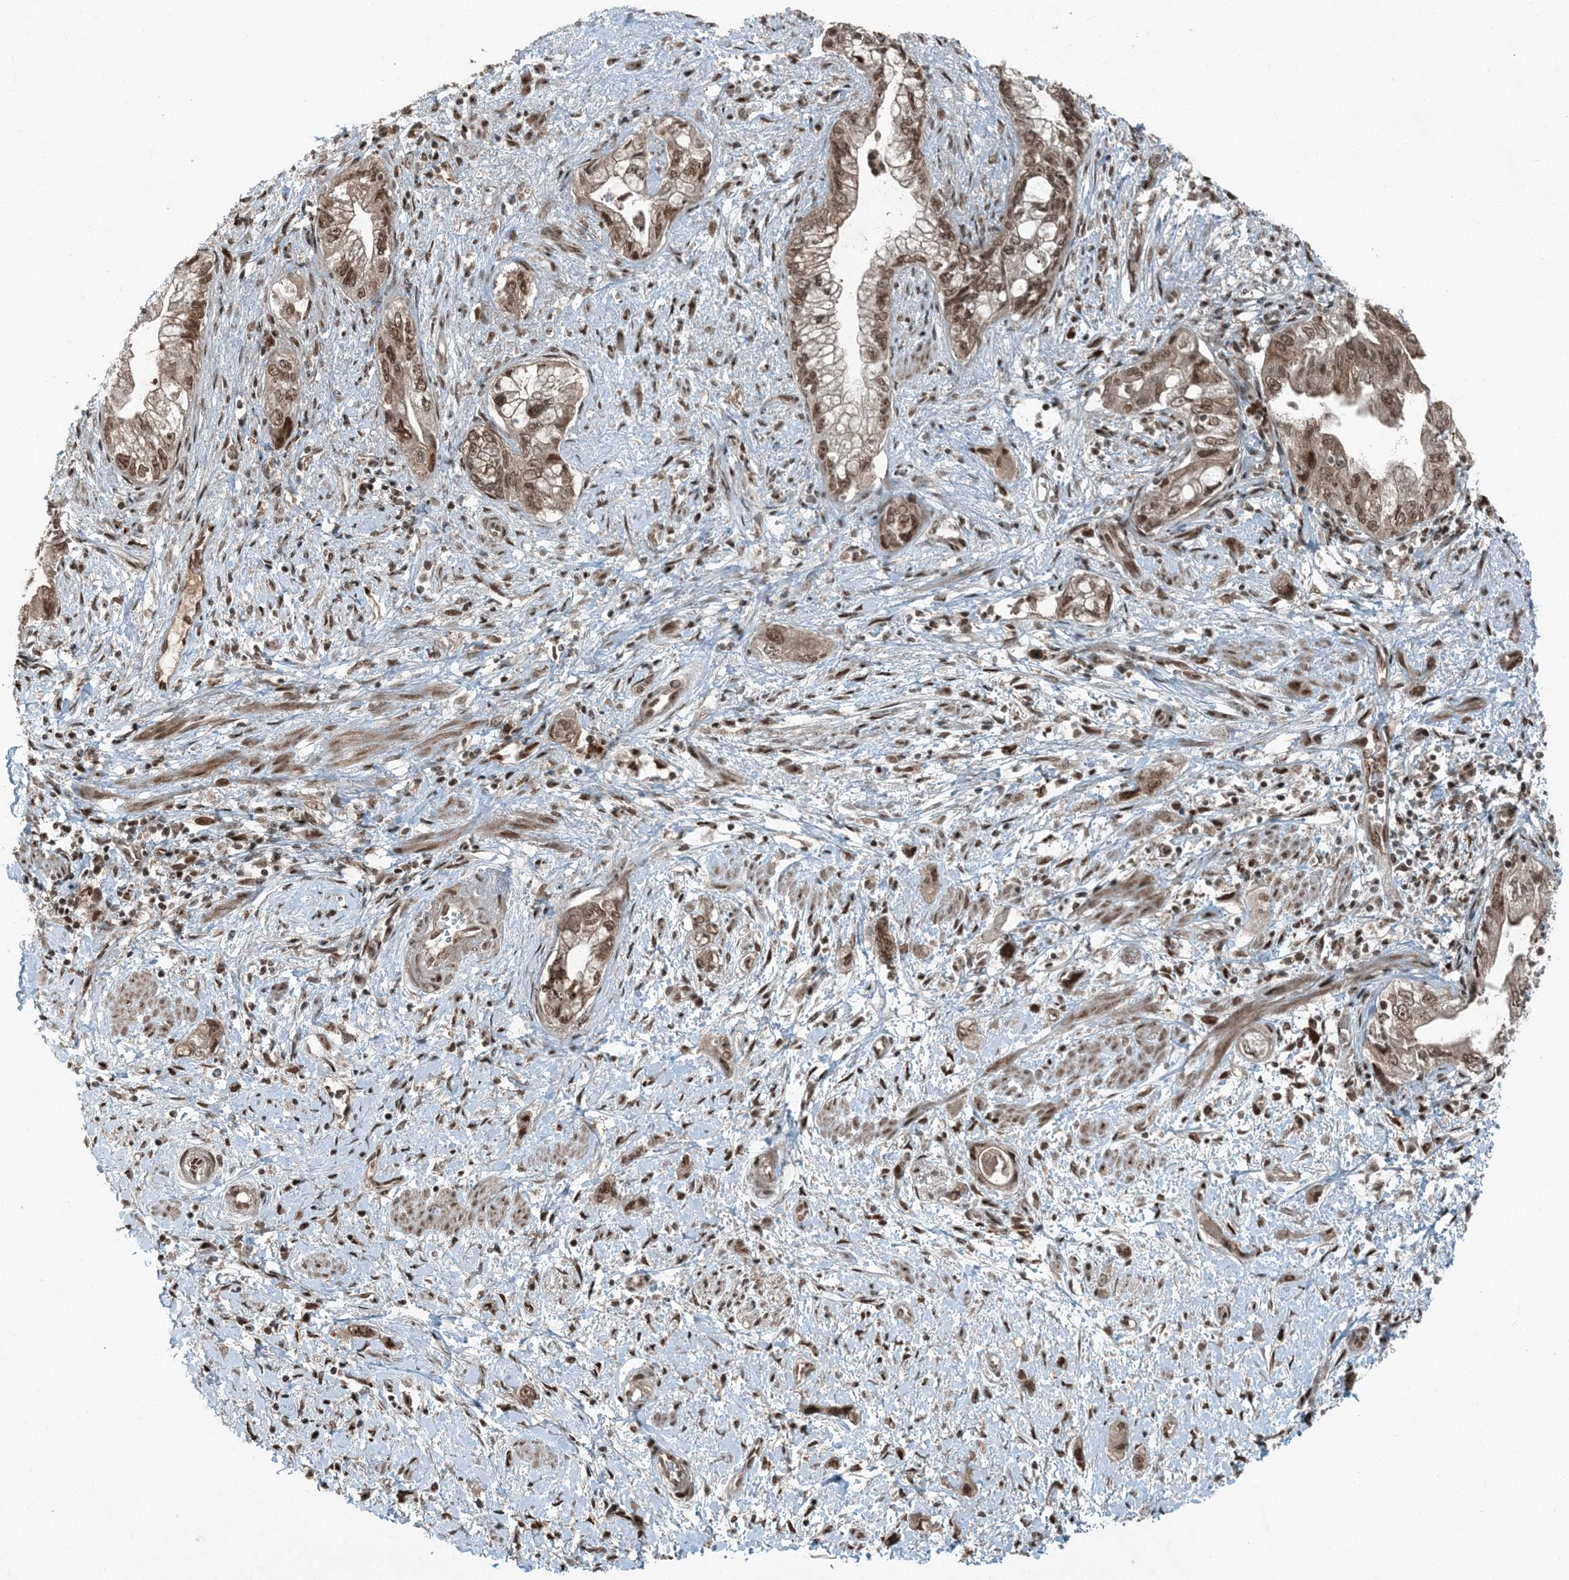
{"staining": {"intensity": "moderate", "quantity": ">75%", "location": "nuclear"}, "tissue": "pancreatic cancer", "cell_type": "Tumor cells", "image_type": "cancer", "snomed": [{"axis": "morphology", "description": "Adenocarcinoma, NOS"}, {"axis": "topography", "description": "Pancreas"}], "caption": "IHC (DAB) staining of human pancreatic cancer (adenocarcinoma) exhibits moderate nuclear protein staining in approximately >75% of tumor cells.", "gene": "TRAPPC12", "patient": {"sex": "female", "age": 73}}